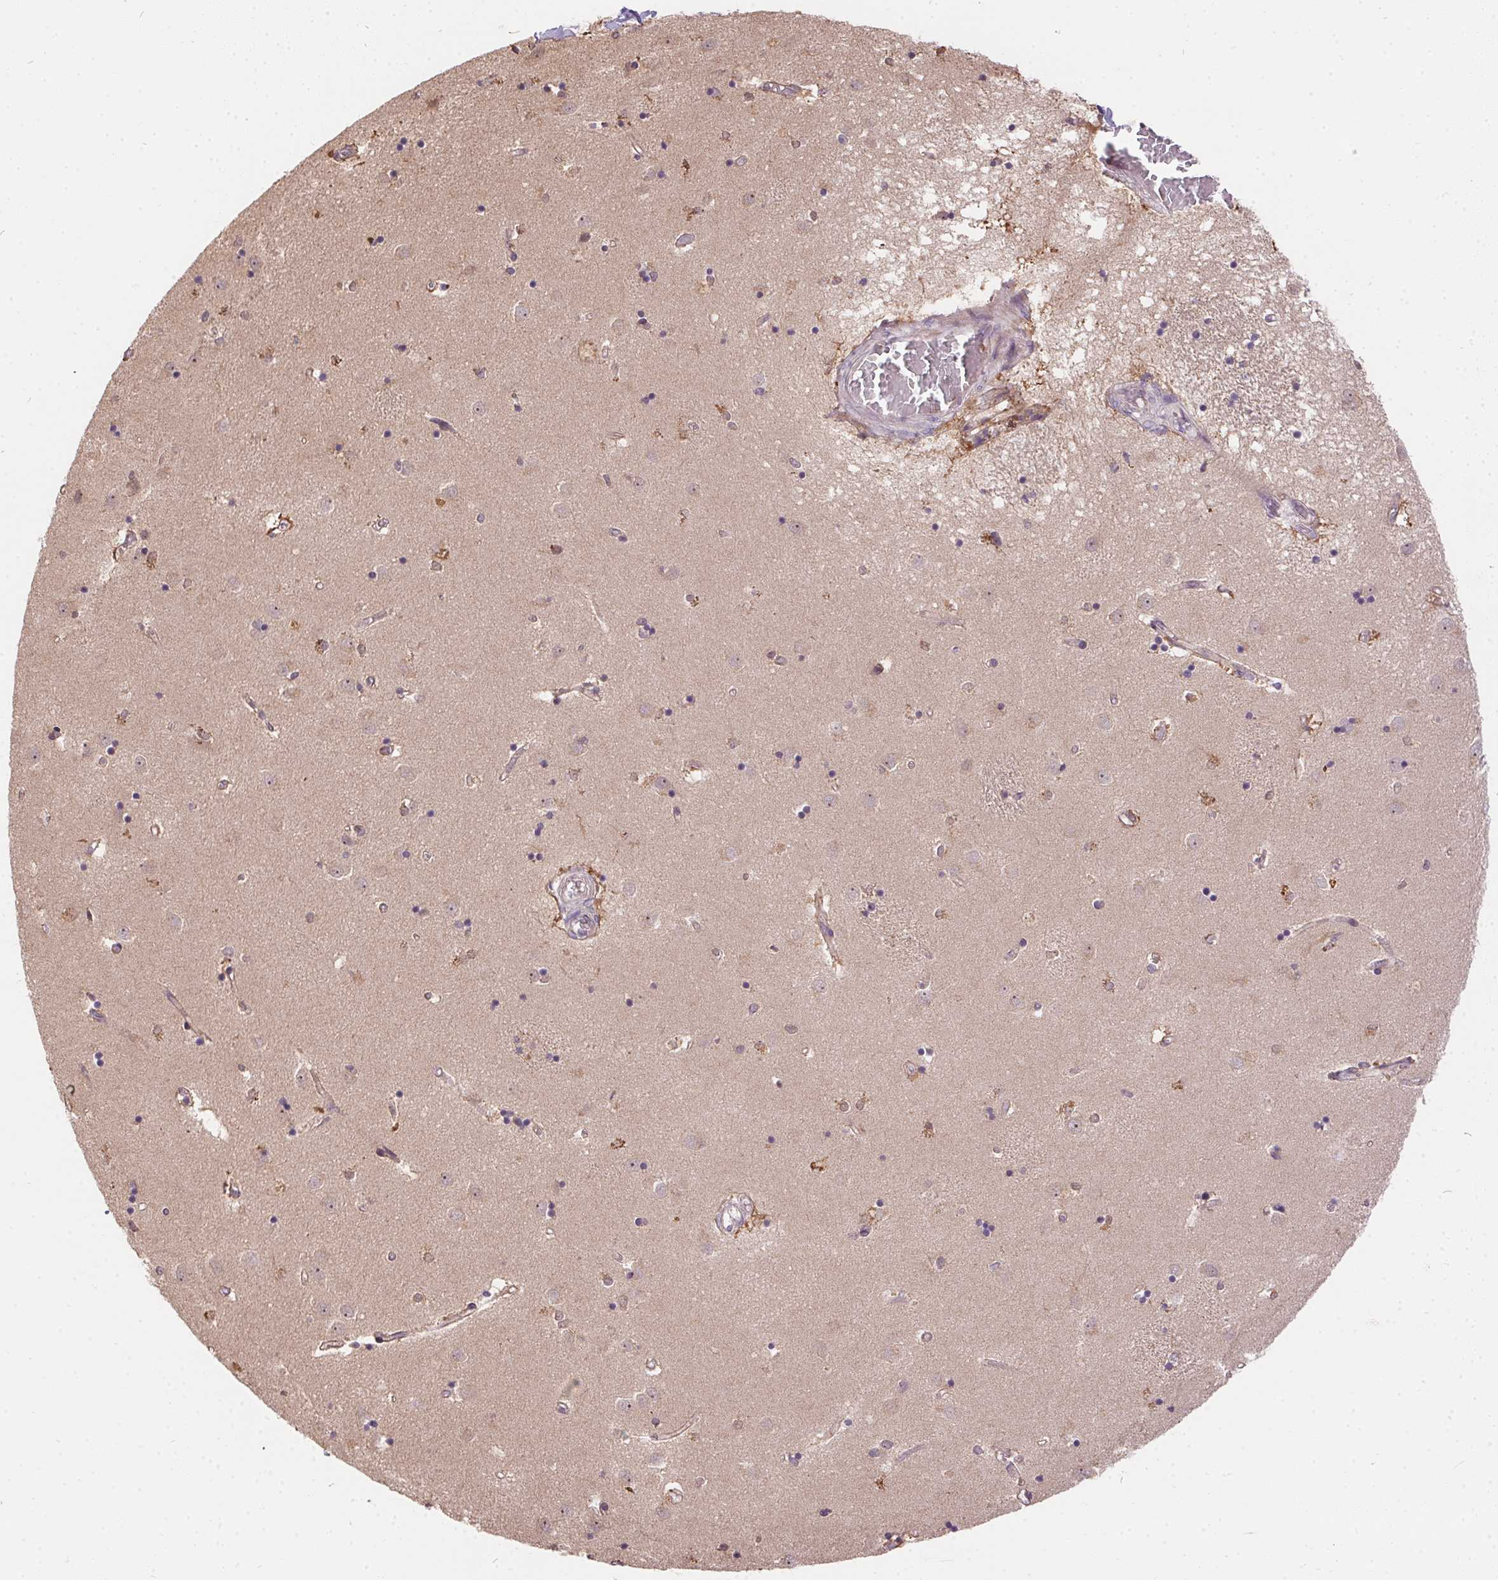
{"staining": {"intensity": "negative", "quantity": "none", "location": "none"}, "tissue": "caudate", "cell_type": "Glial cells", "image_type": "normal", "snomed": [{"axis": "morphology", "description": "Normal tissue, NOS"}, {"axis": "topography", "description": "Lateral ventricle wall"}], "caption": "Immunohistochemical staining of benign caudate reveals no significant positivity in glial cells.", "gene": "NUDT16", "patient": {"sex": "male", "age": 54}}